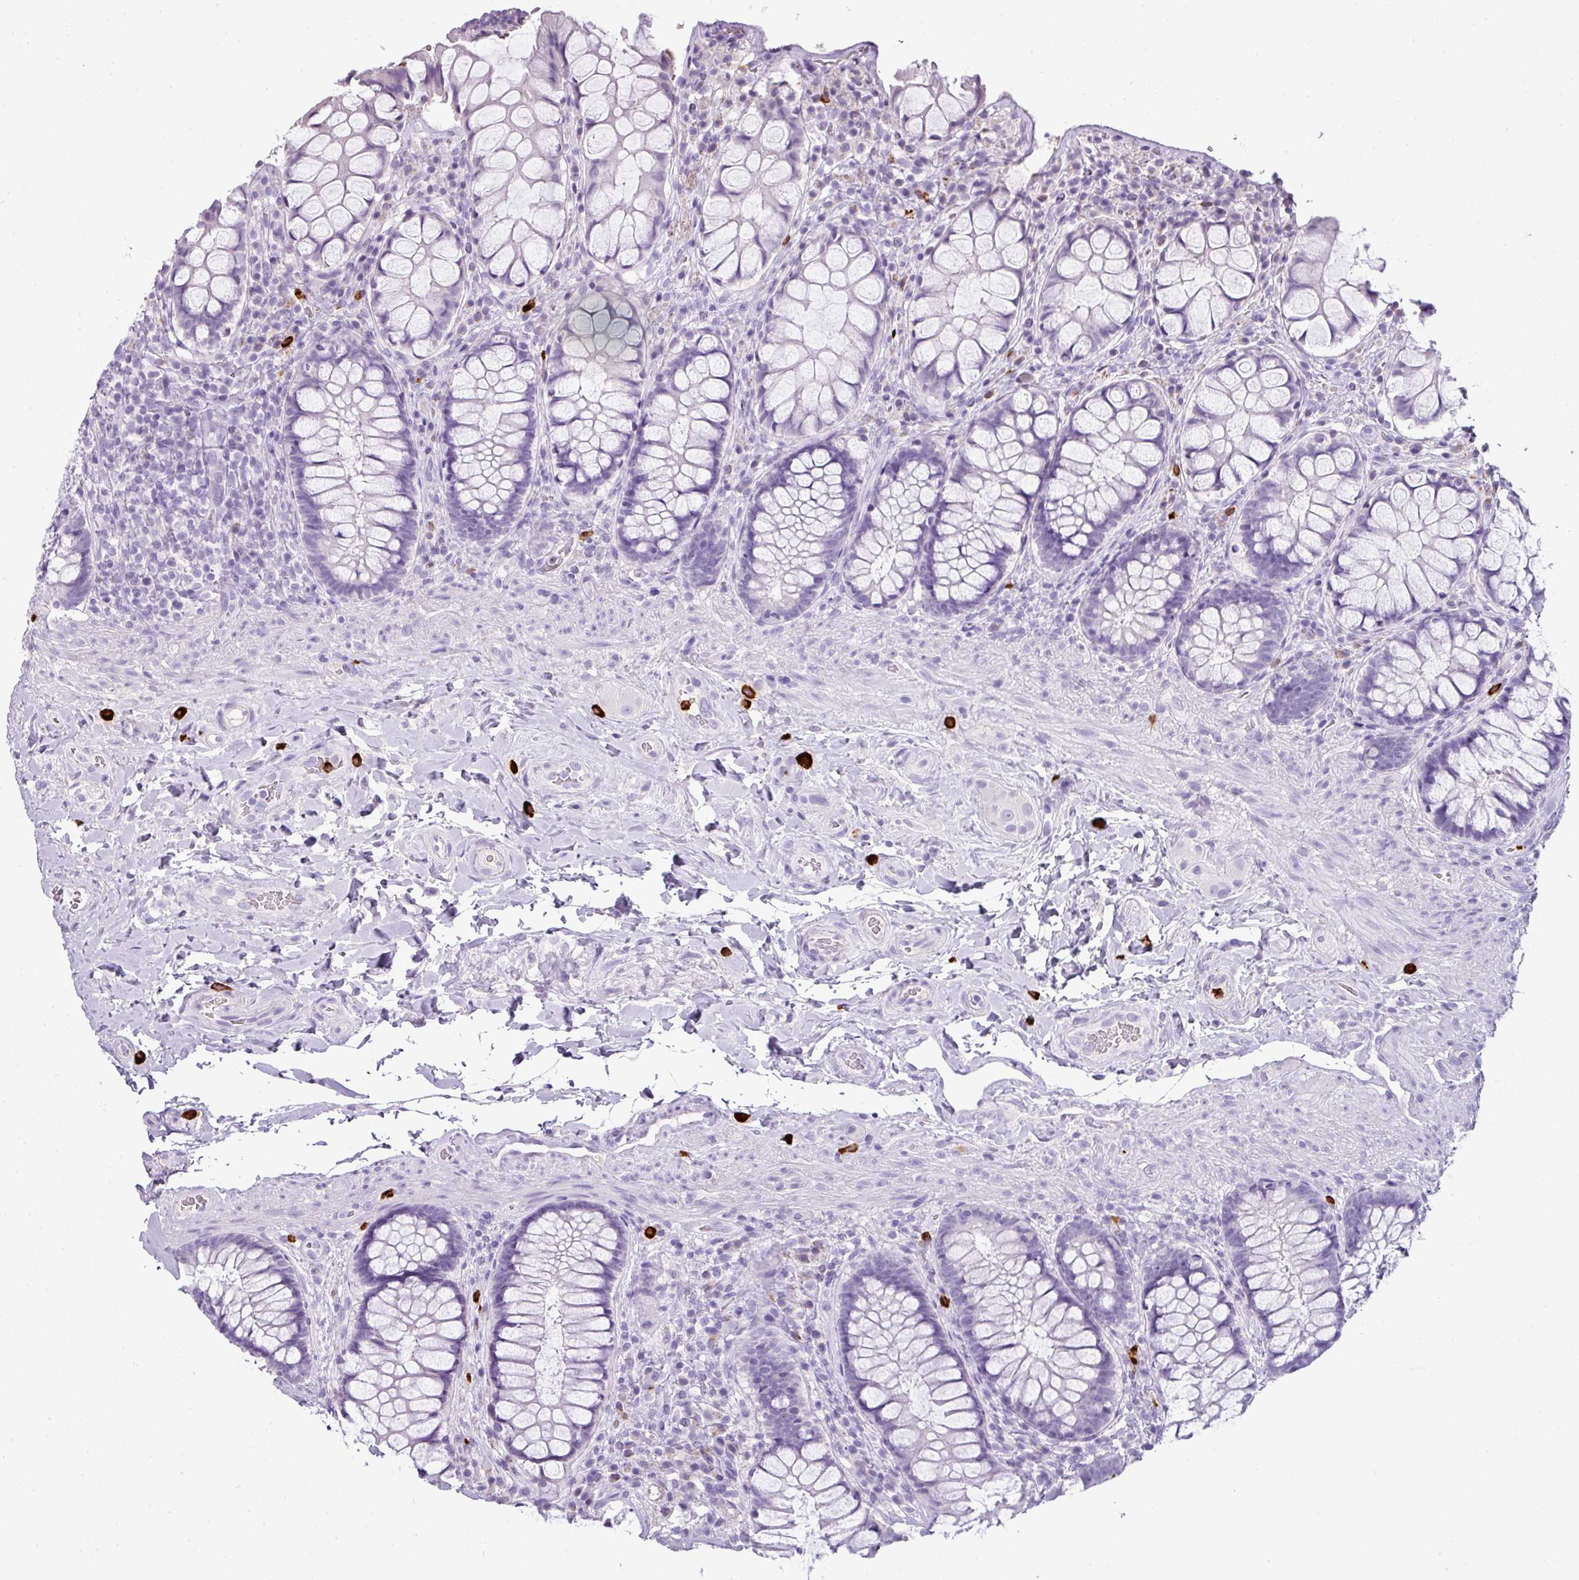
{"staining": {"intensity": "negative", "quantity": "none", "location": "none"}, "tissue": "rectum", "cell_type": "Glandular cells", "image_type": "normal", "snomed": [{"axis": "morphology", "description": "Normal tissue, NOS"}, {"axis": "topography", "description": "Rectum"}], "caption": "The photomicrograph shows no significant staining in glandular cells of rectum.", "gene": "CTSG", "patient": {"sex": "female", "age": 58}}